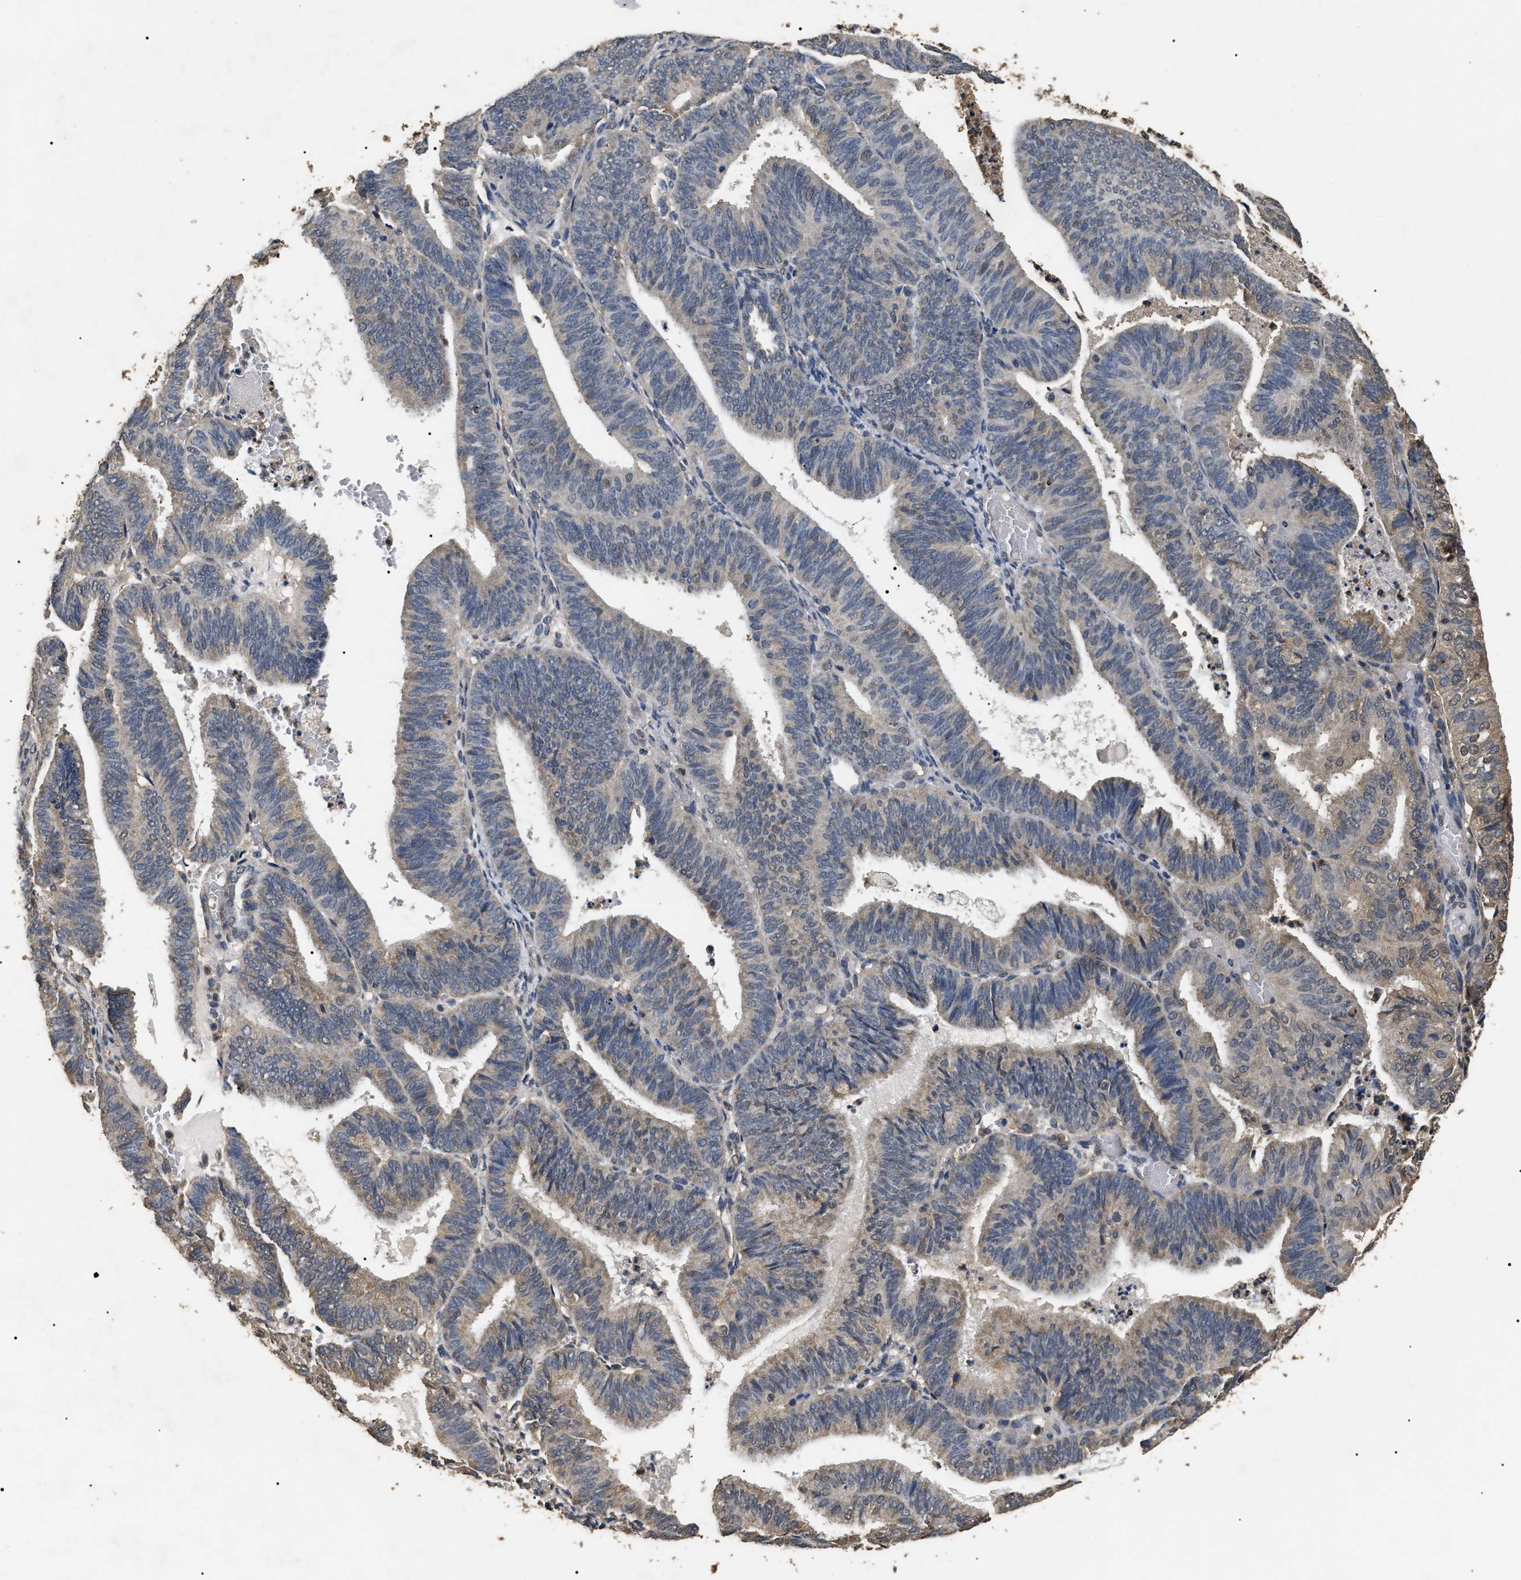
{"staining": {"intensity": "weak", "quantity": "25%-75%", "location": "cytoplasmic/membranous,nuclear"}, "tissue": "endometrial cancer", "cell_type": "Tumor cells", "image_type": "cancer", "snomed": [{"axis": "morphology", "description": "Adenocarcinoma, NOS"}, {"axis": "topography", "description": "Uterus"}], "caption": "Tumor cells reveal weak cytoplasmic/membranous and nuclear expression in approximately 25%-75% of cells in endometrial cancer.", "gene": "PSMD8", "patient": {"sex": "female", "age": 60}}